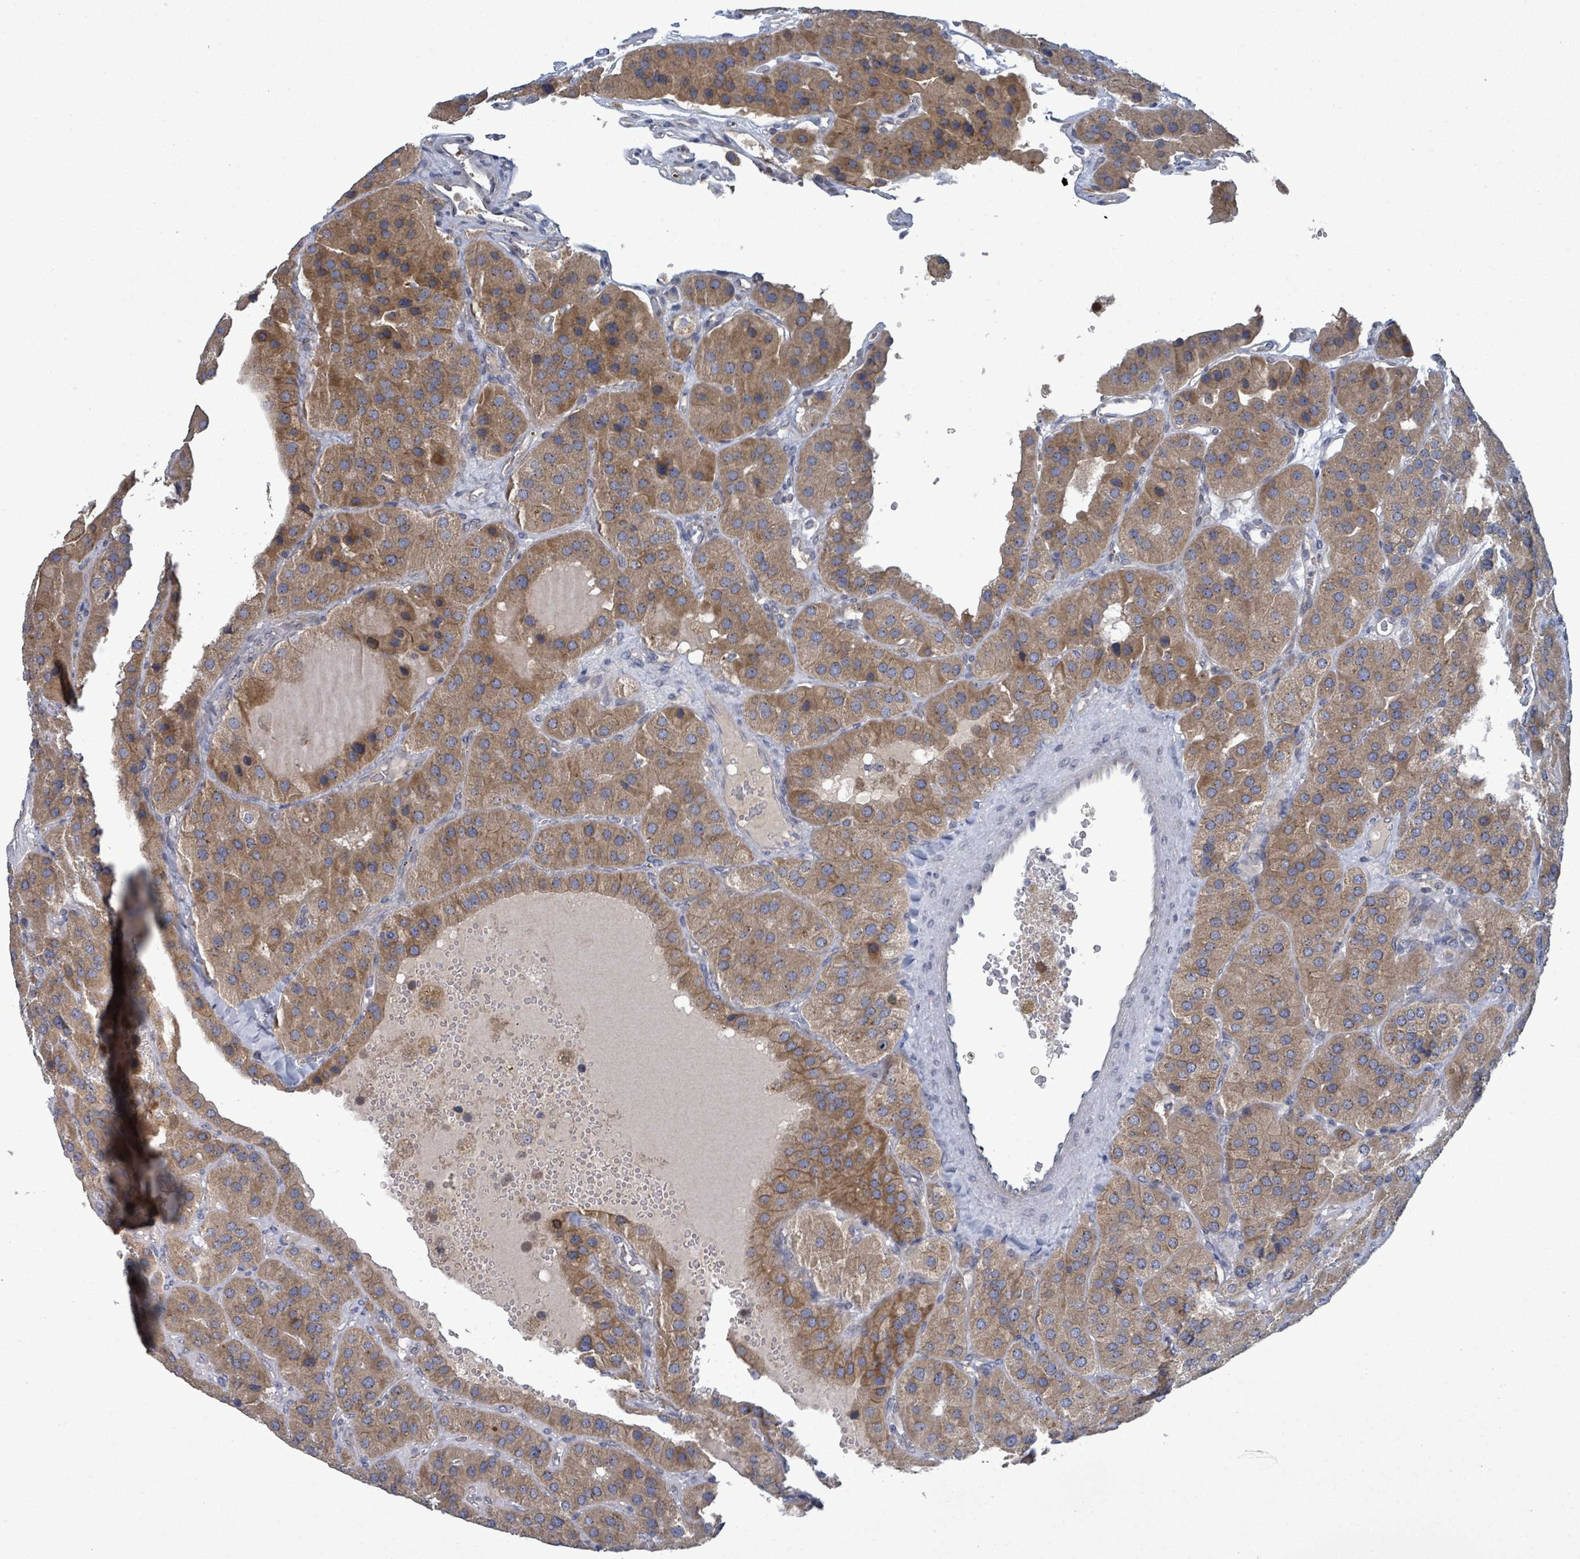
{"staining": {"intensity": "moderate", "quantity": ">75%", "location": "cytoplasmic/membranous"}, "tissue": "parathyroid gland", "cell_type": "Glandular cells", "image_type": "normal", "snomed": [{"axis": "morphology", "description": "Normal tissue, NOS"}, {"axis": "morphology", "description": "Adenoma, NOS"}, {"axis": "topography", "description": "Parathyroid gland"}], "caption": "Benign parathyroid gland demonstrates moderate cytoplasmic/membranous positivity in approximately >75% of glandular cells (IHC, brightfield microscopy, high magnification)..", "gene": "ATP13A1", "patient": {"sex": "female", "age": 86}}